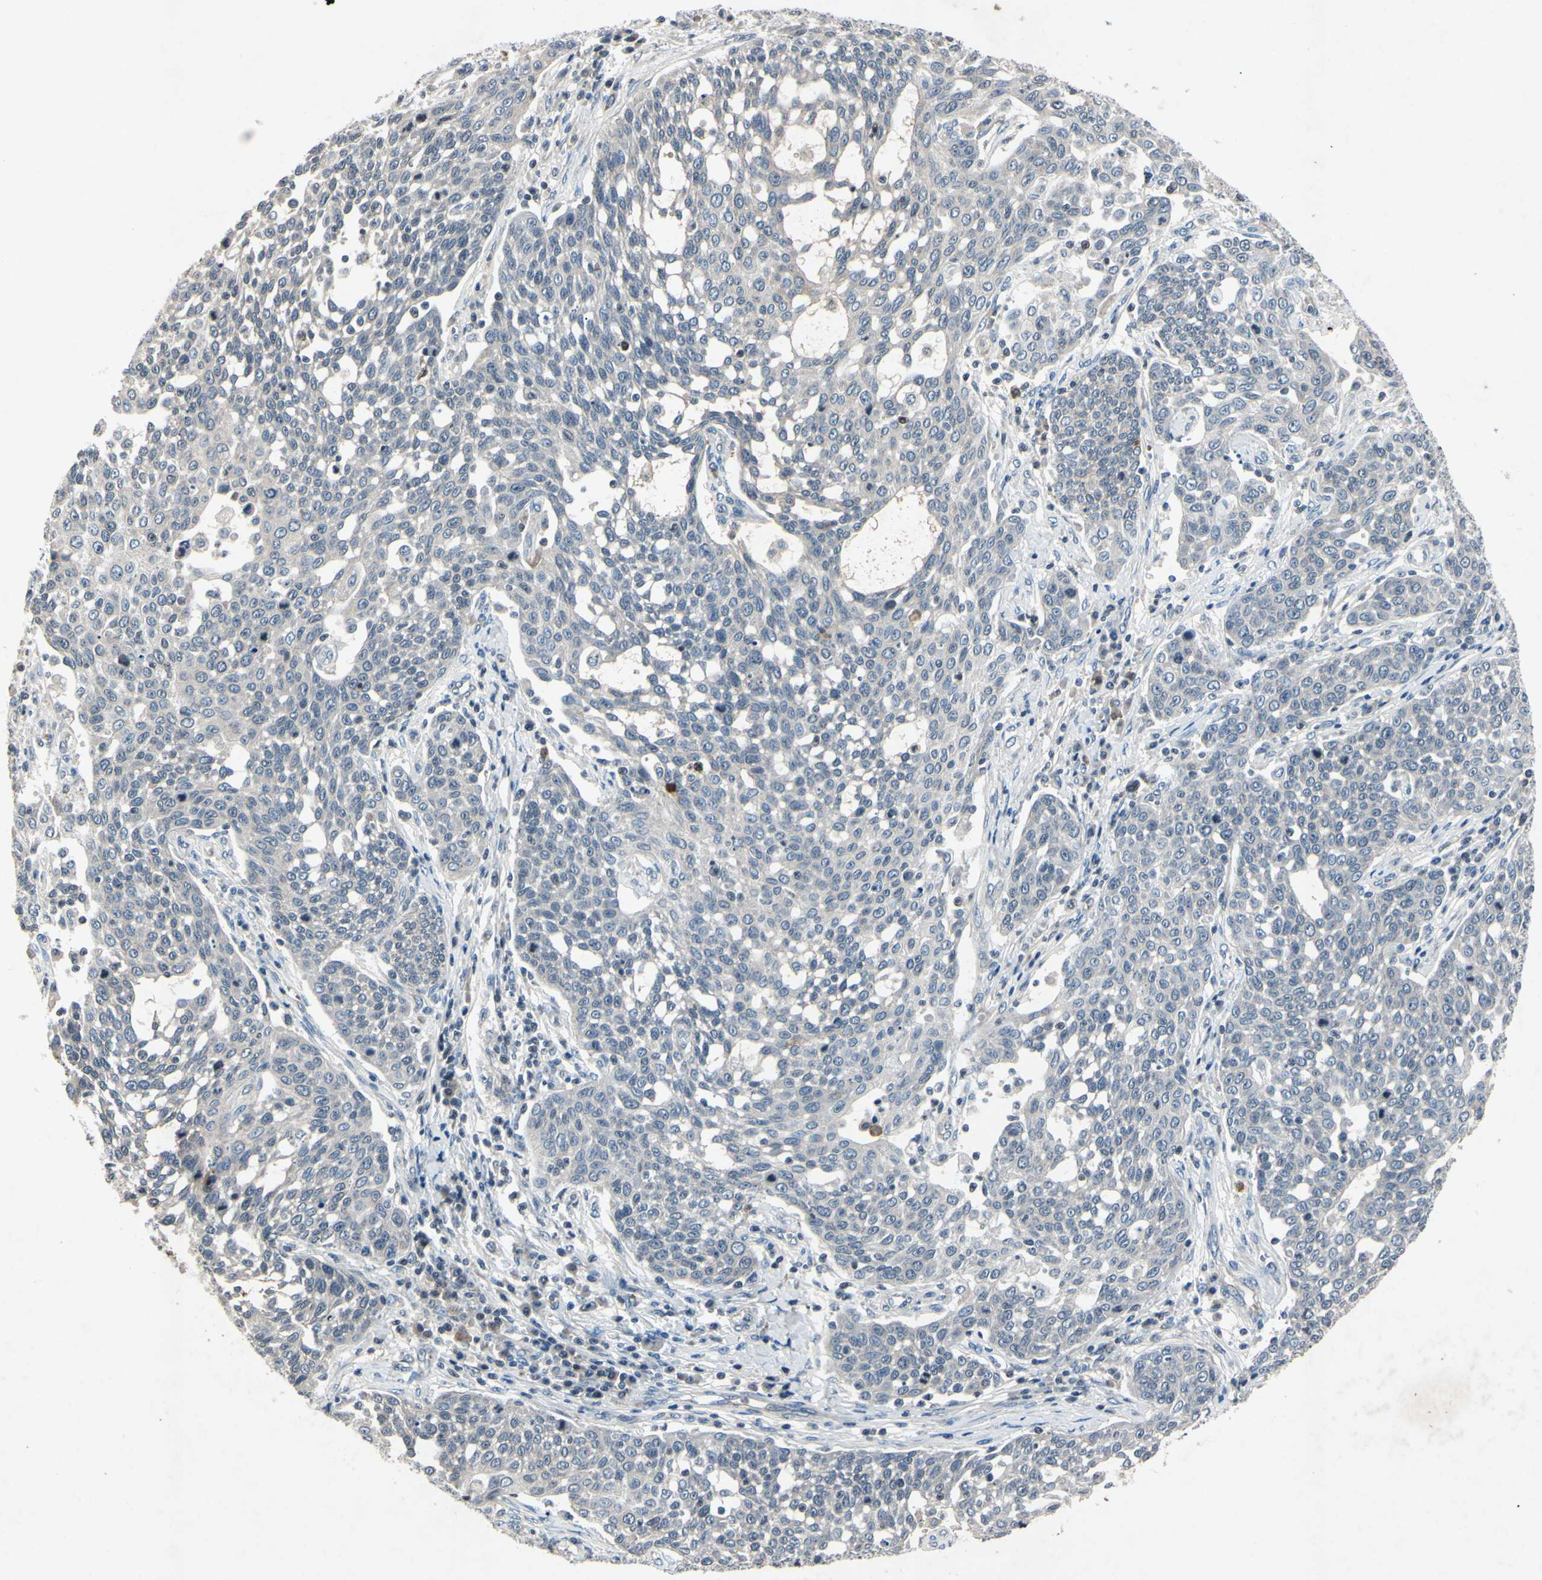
{"staining": {"intensity": "negative", "quantity": "none", "location": "none"}, "tissue": "cervical cancer", "cell_type": "Tumor cells", "image_type": "cancer", "snomed": [{"axis": "morphology", "description": "Squamous cell carcinoma, NOS"}, {"axis": "topography", "description": "Cervix"}], "caption": "Immunohistochemical staining of human cervical cancer (squamous cell carcinoma) displays no significant expression in tumor cells.", "gene": "AEBP1", "patient": {"sex": "female", "age": 34}}